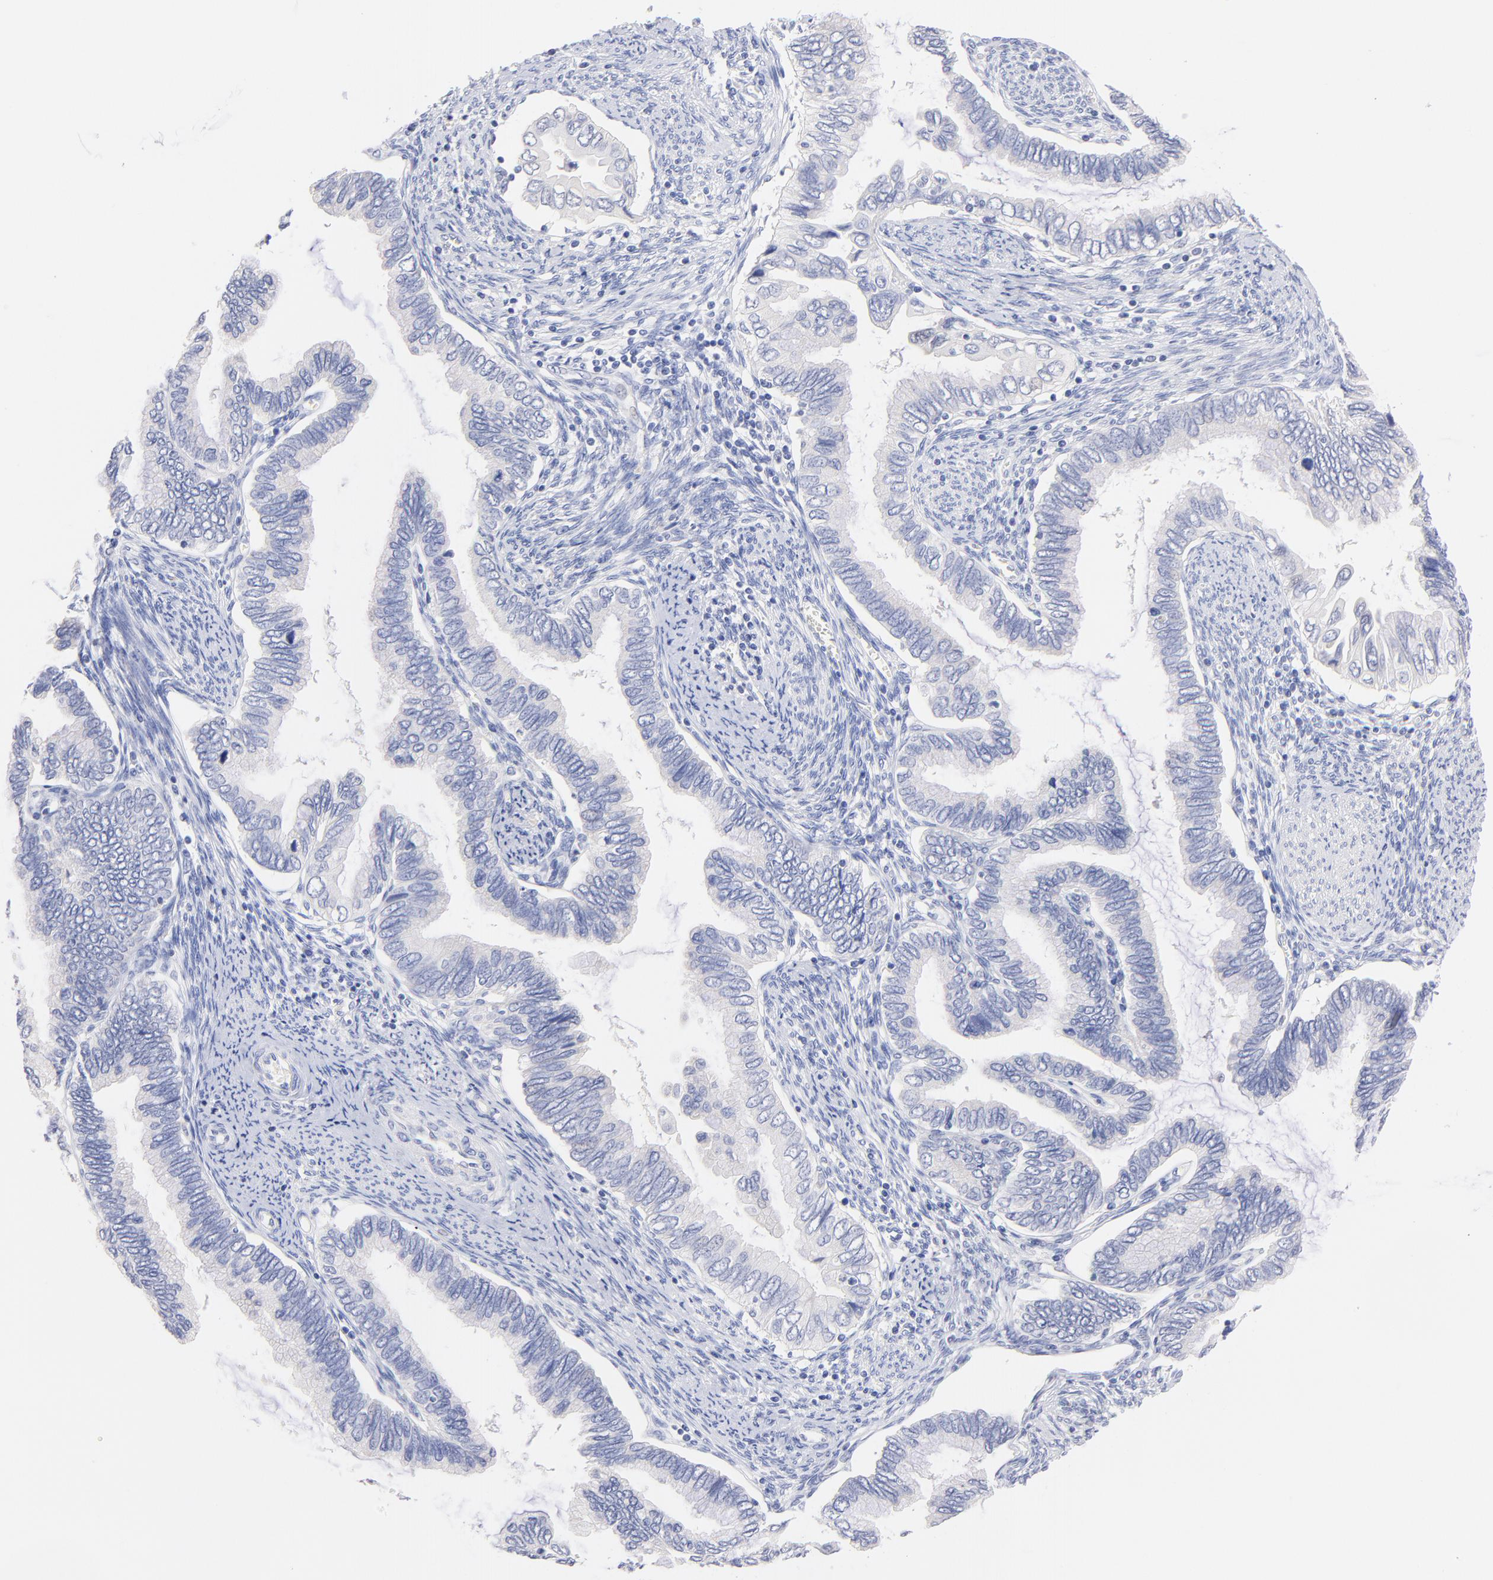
{"staining": {"intensity": "negative", "quantity": "none", "location": "none"}, "tissue": "cervical cancer", "cell_type": "Tumor cells", "image_type": "cancer", "snomed": [{"axis": "morphology", "description": "Adenocarcinoma, NOS"}, {"axis": "topography", "description": "Cervix"}], "caption": "Immunohistochemical staining of human cervical adenocarcinoma reveals no significant staining in tumor cells.", "gene": "CFAP57", "patient": {"sex": "female", "age": 49}}